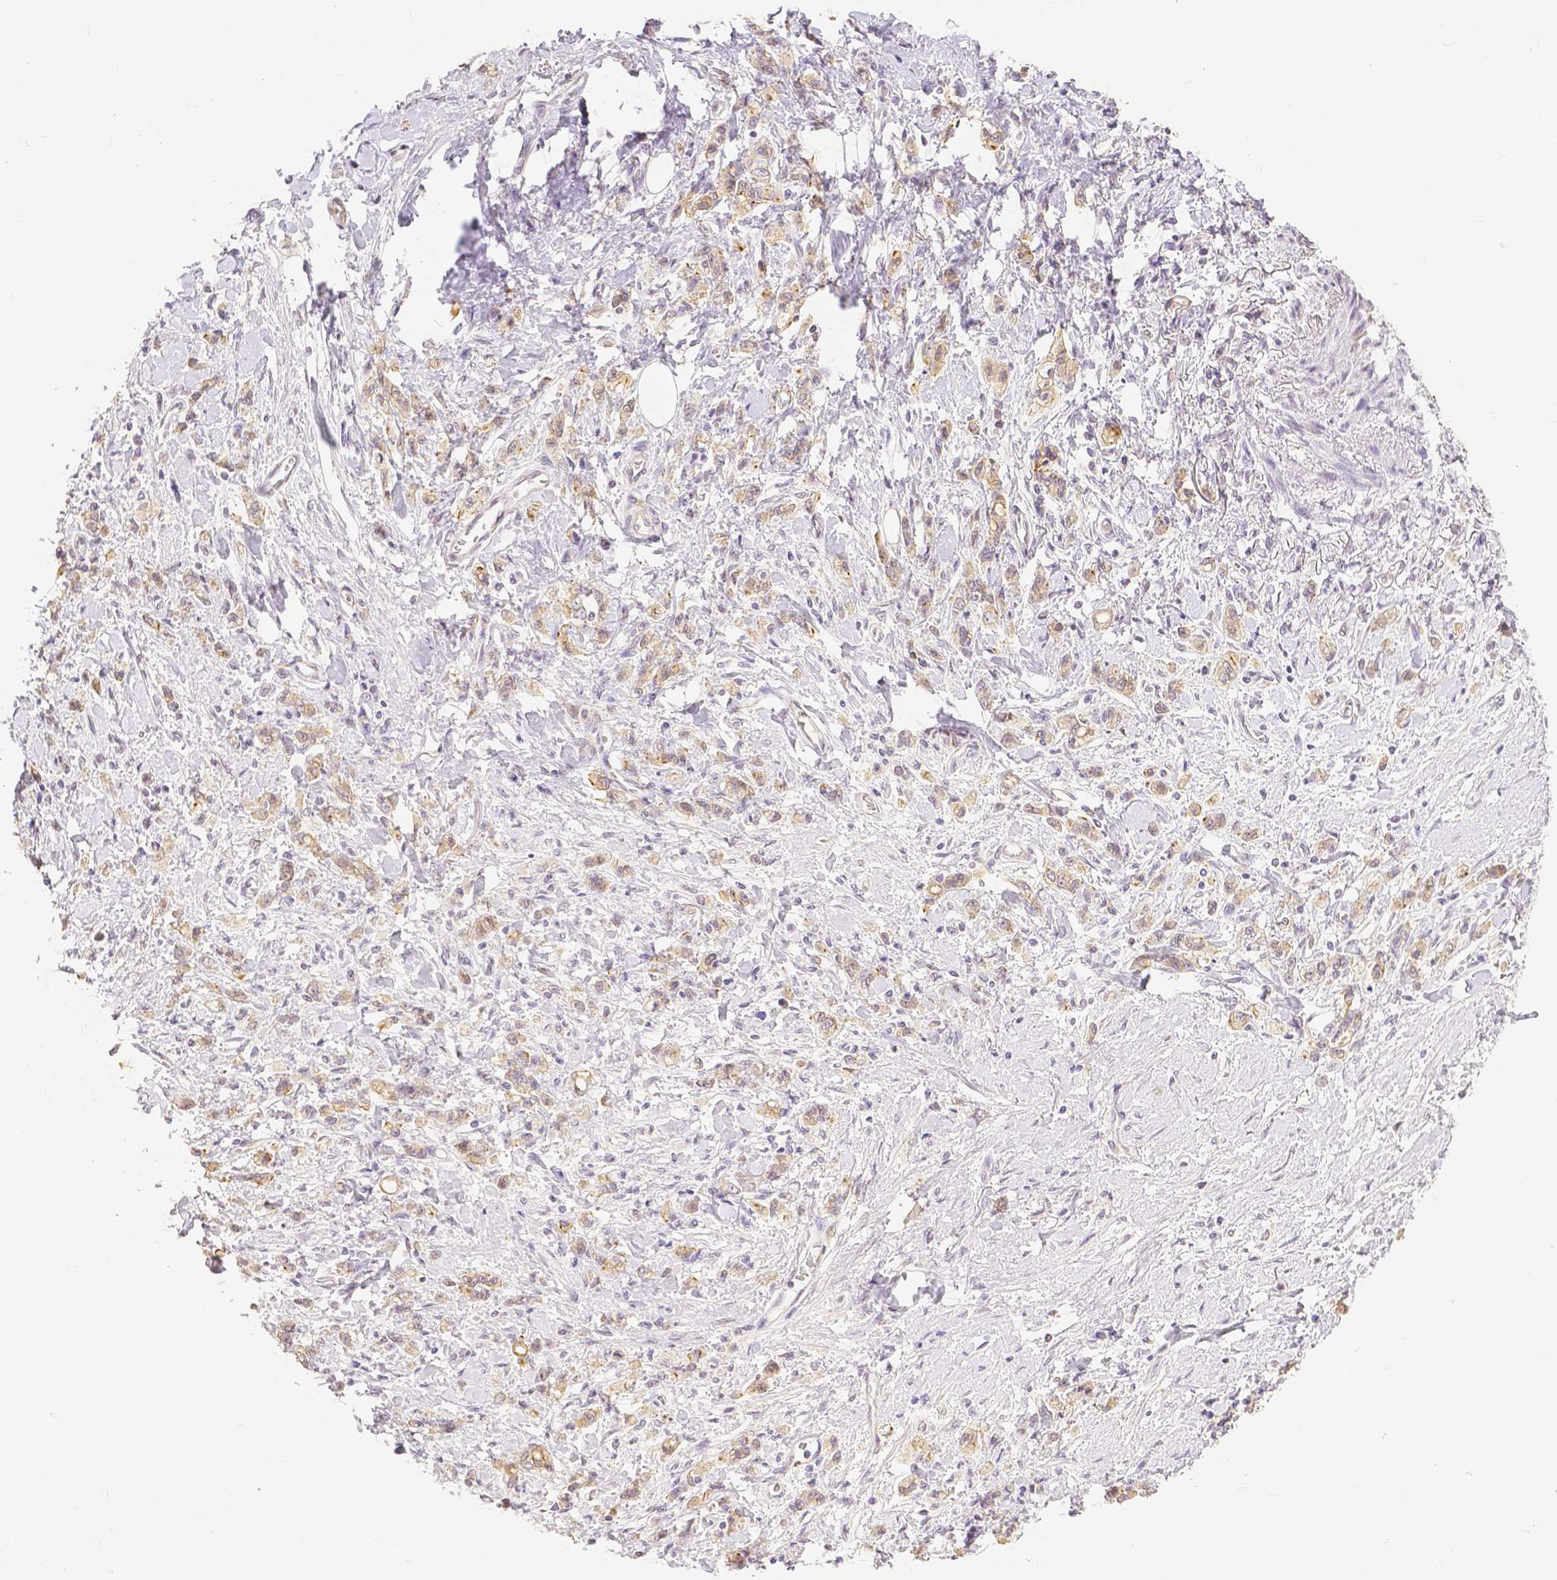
{"staining": {"intensity": "weak", "quantity": ">75%", "location": "cytoplasmic/membranous"}, "tissue": "stomach cancer", "cell_type": "Tumor cells", "image_type": "cancer", "snomed": [{"axis": "morphology", "description": "Adenocarcinoma, NOS"}, {"axis": "topography", "description": "Stomach"}], "caption": "About >75% of tumor cells in human stomach cancer (adenocarcinoma) display weak cytoplasmic/membranous protein positivity as visualized by brown immunohistochemical staining.", "gene": "OCLN", "patient": {"sex": "male", "age": 77}}